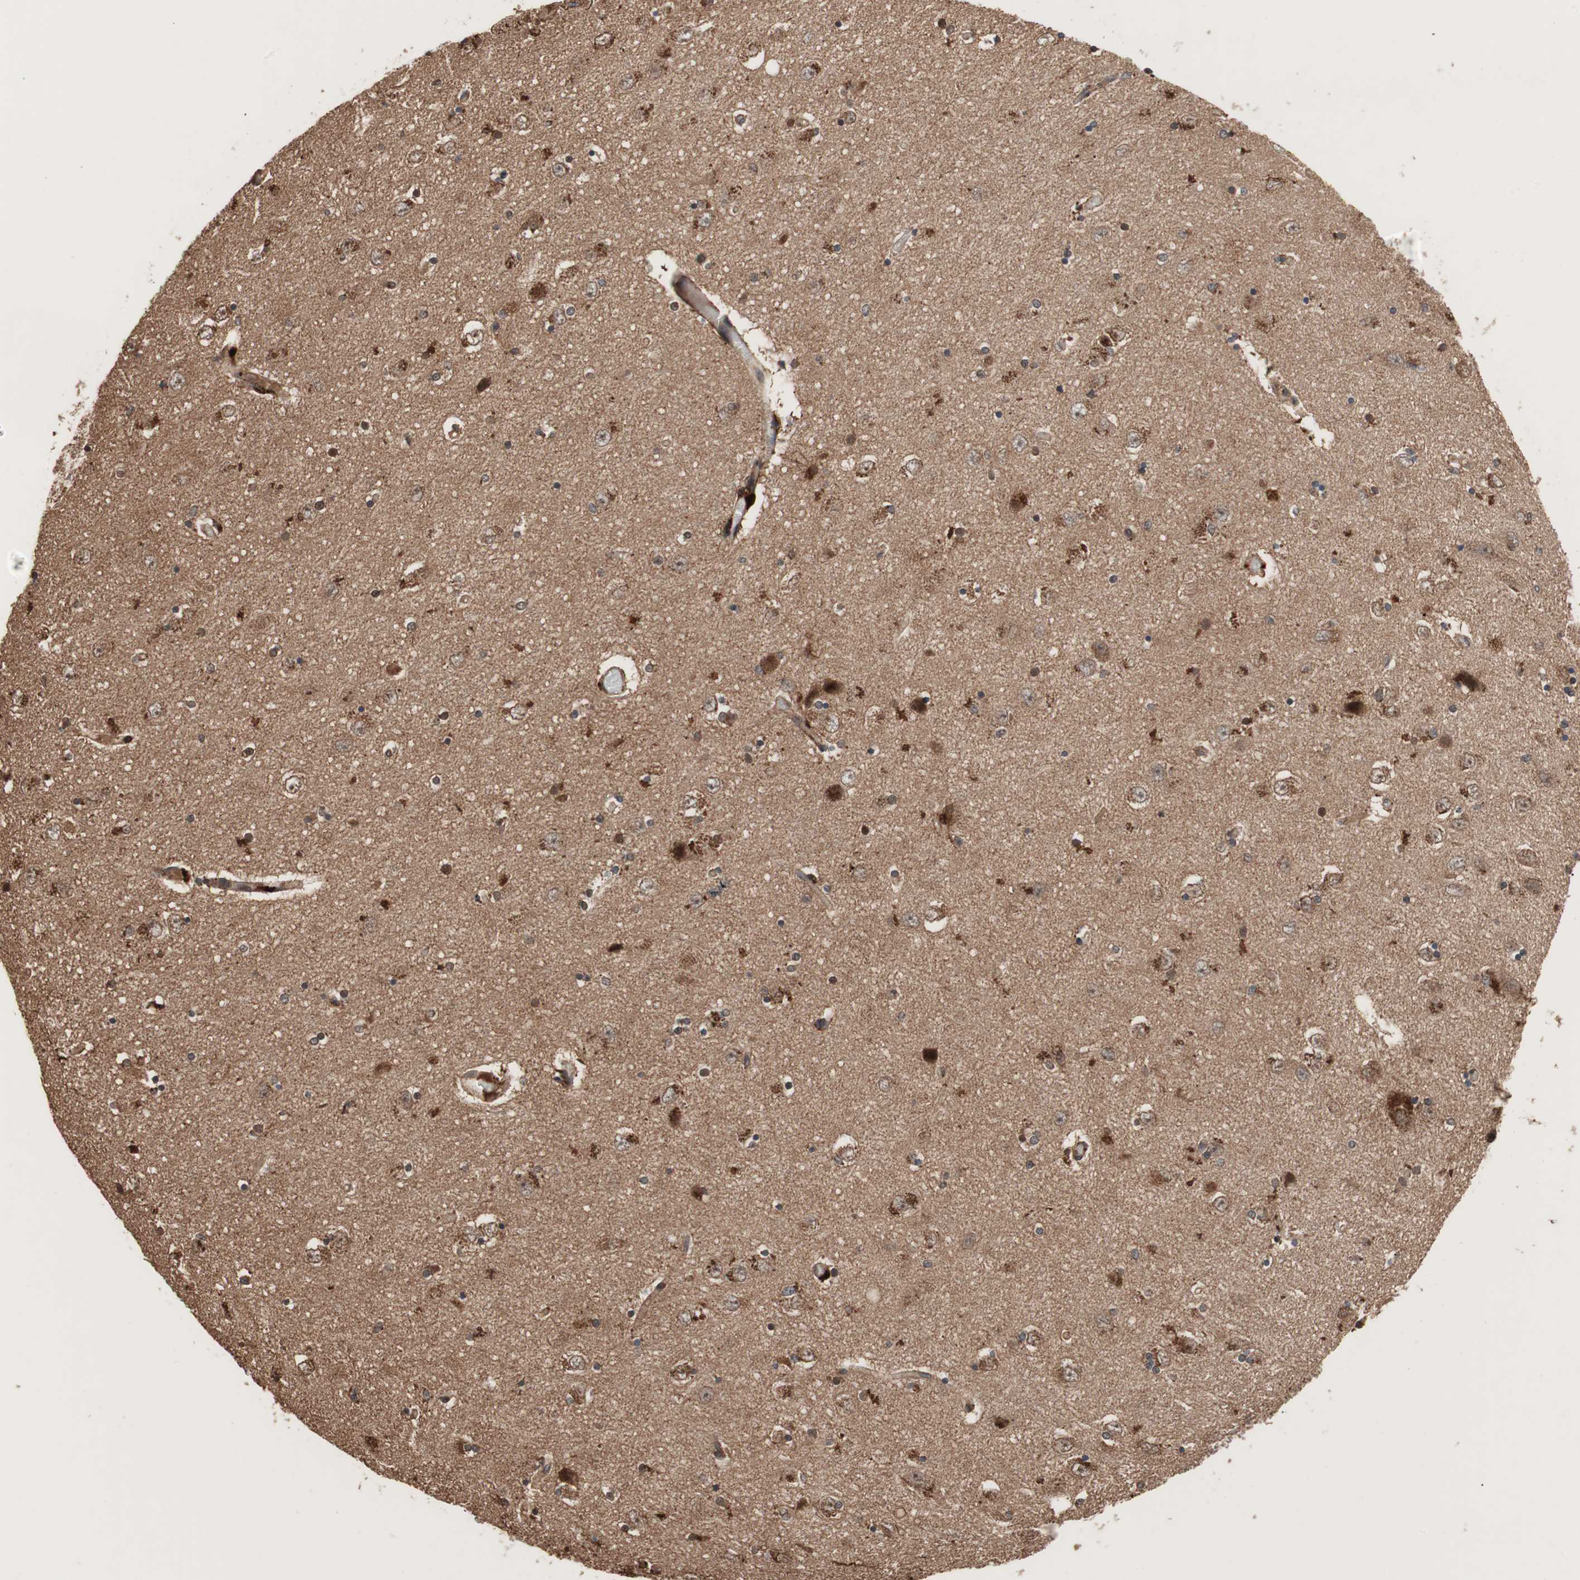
{"staining": {"intensity": "strong", "quantity": ">75%", "location": "cytoplasmic/membranous,nuclear"}, "tissue": "hippocampus", "cell_type": "Glial cells", "image_type": "normal", "snomed": [{"axis": "morphology", "description": "Normal tissue, NOS"}, {"axis": "topography", "description": "Hippocampus"}], "caption": "The histopathology image reveals immunohistochemical staining of benign hippocampus. There is strong cytoplasmic/membranous,nuclear expression is present in approximately >75% of glial cells. Ihc stains the protein in brown and the nuclei are stained blue.", "gene": "RAB1A", "patient": {"sex": "female", "age": 54}}